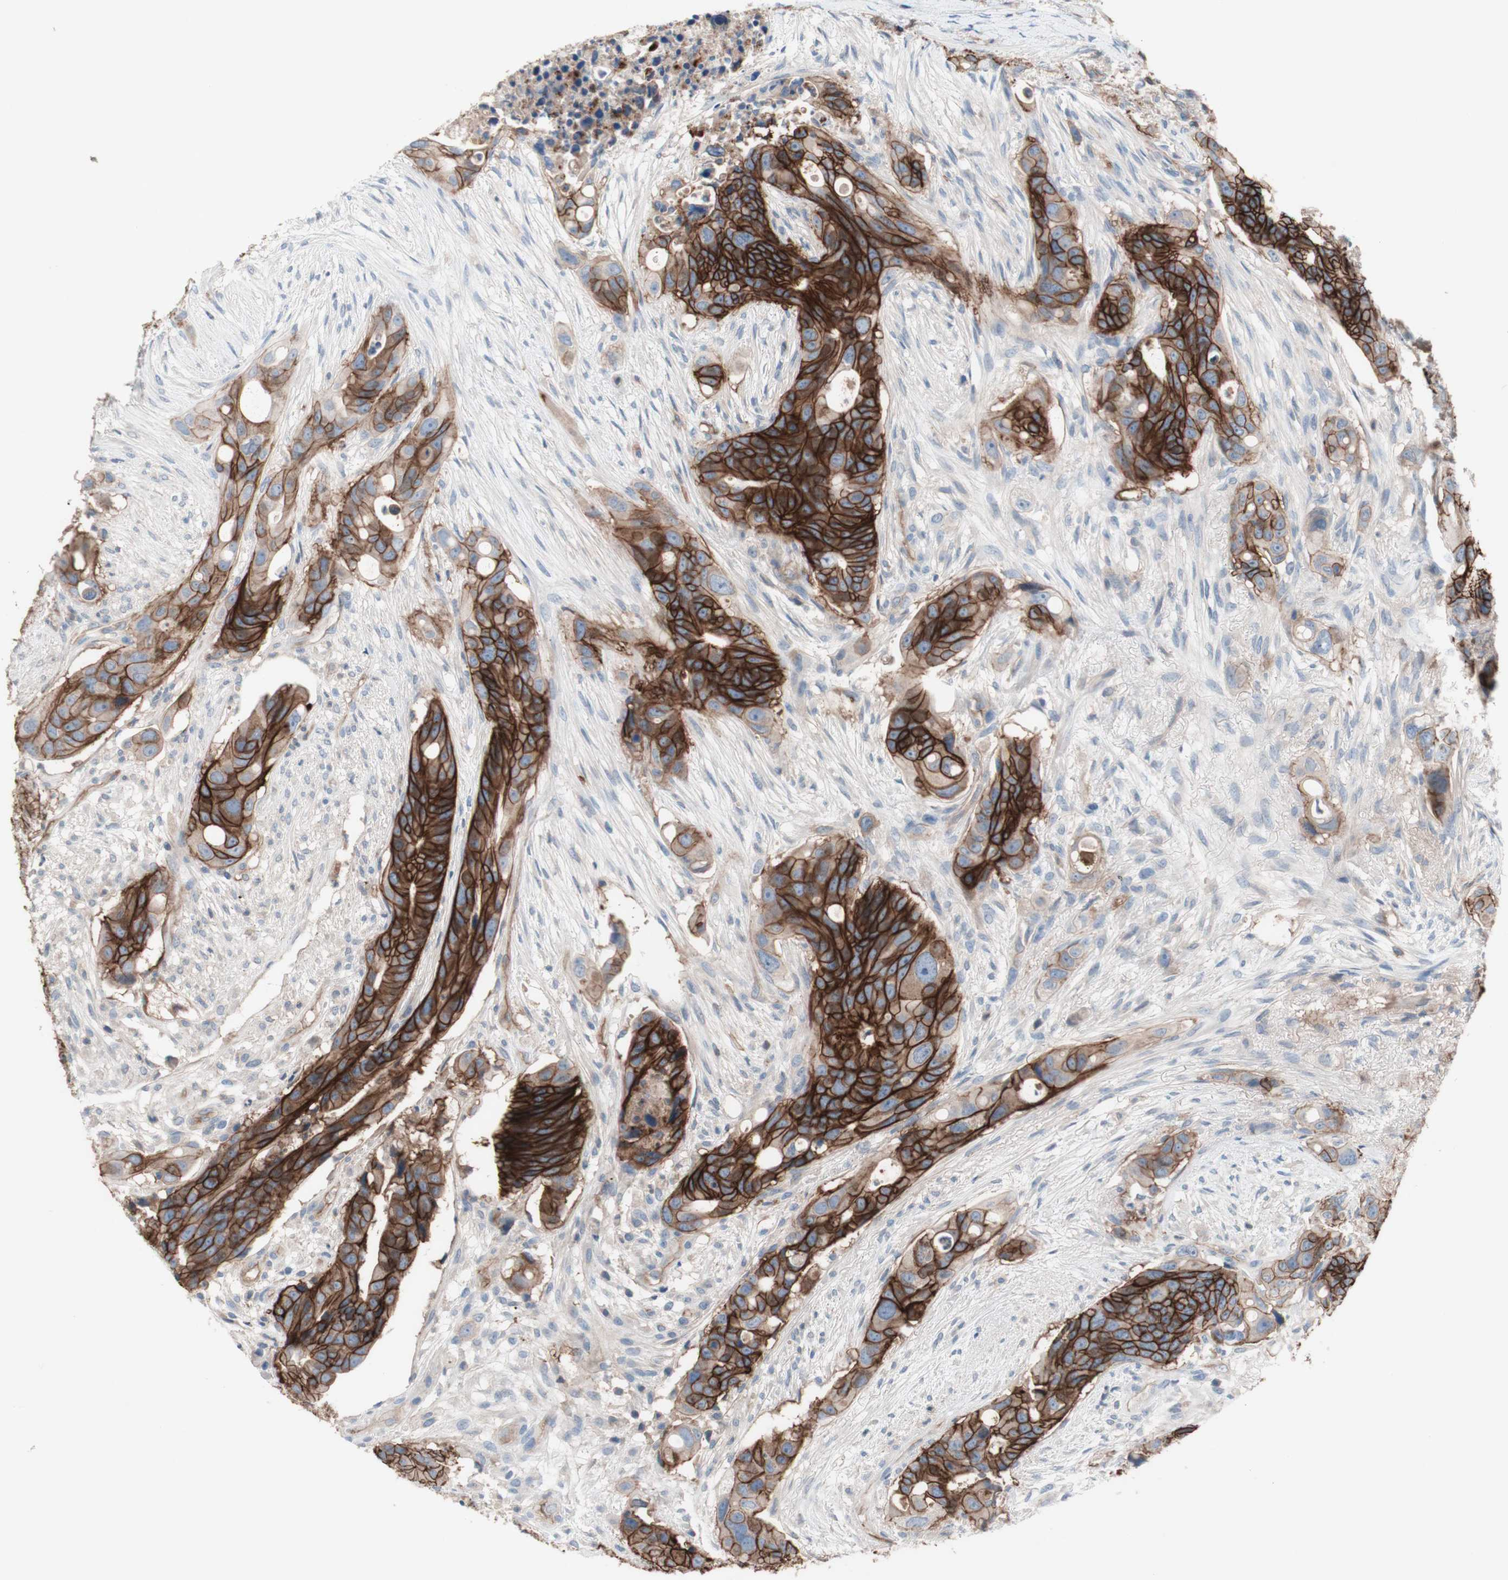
{"staining": {"intensity": "moderate", "quantity": ">75%", "location": "cytoplasmic/membranous"}, "tissue": "colorectal cancer", "cell_type": "Tumor cells", "image_type": "cancer", "snomed": [{"axis": "morphology", "description": "Adenocarcinoma, NOS"}, {"axis": "topography", "description": "Colon"}], "caption": "Colorectal cancer (adenocarcinoma) was stained to show a protein in brown. There is medium levels of moderate cytoplasmic/membranous positivity in approximately >75% of tumor cells. The protein of interest is shown in brown color, while the nuclei are stained blue.", "gene": "CD46", "patient": {"sex": "female", "age": 57}}